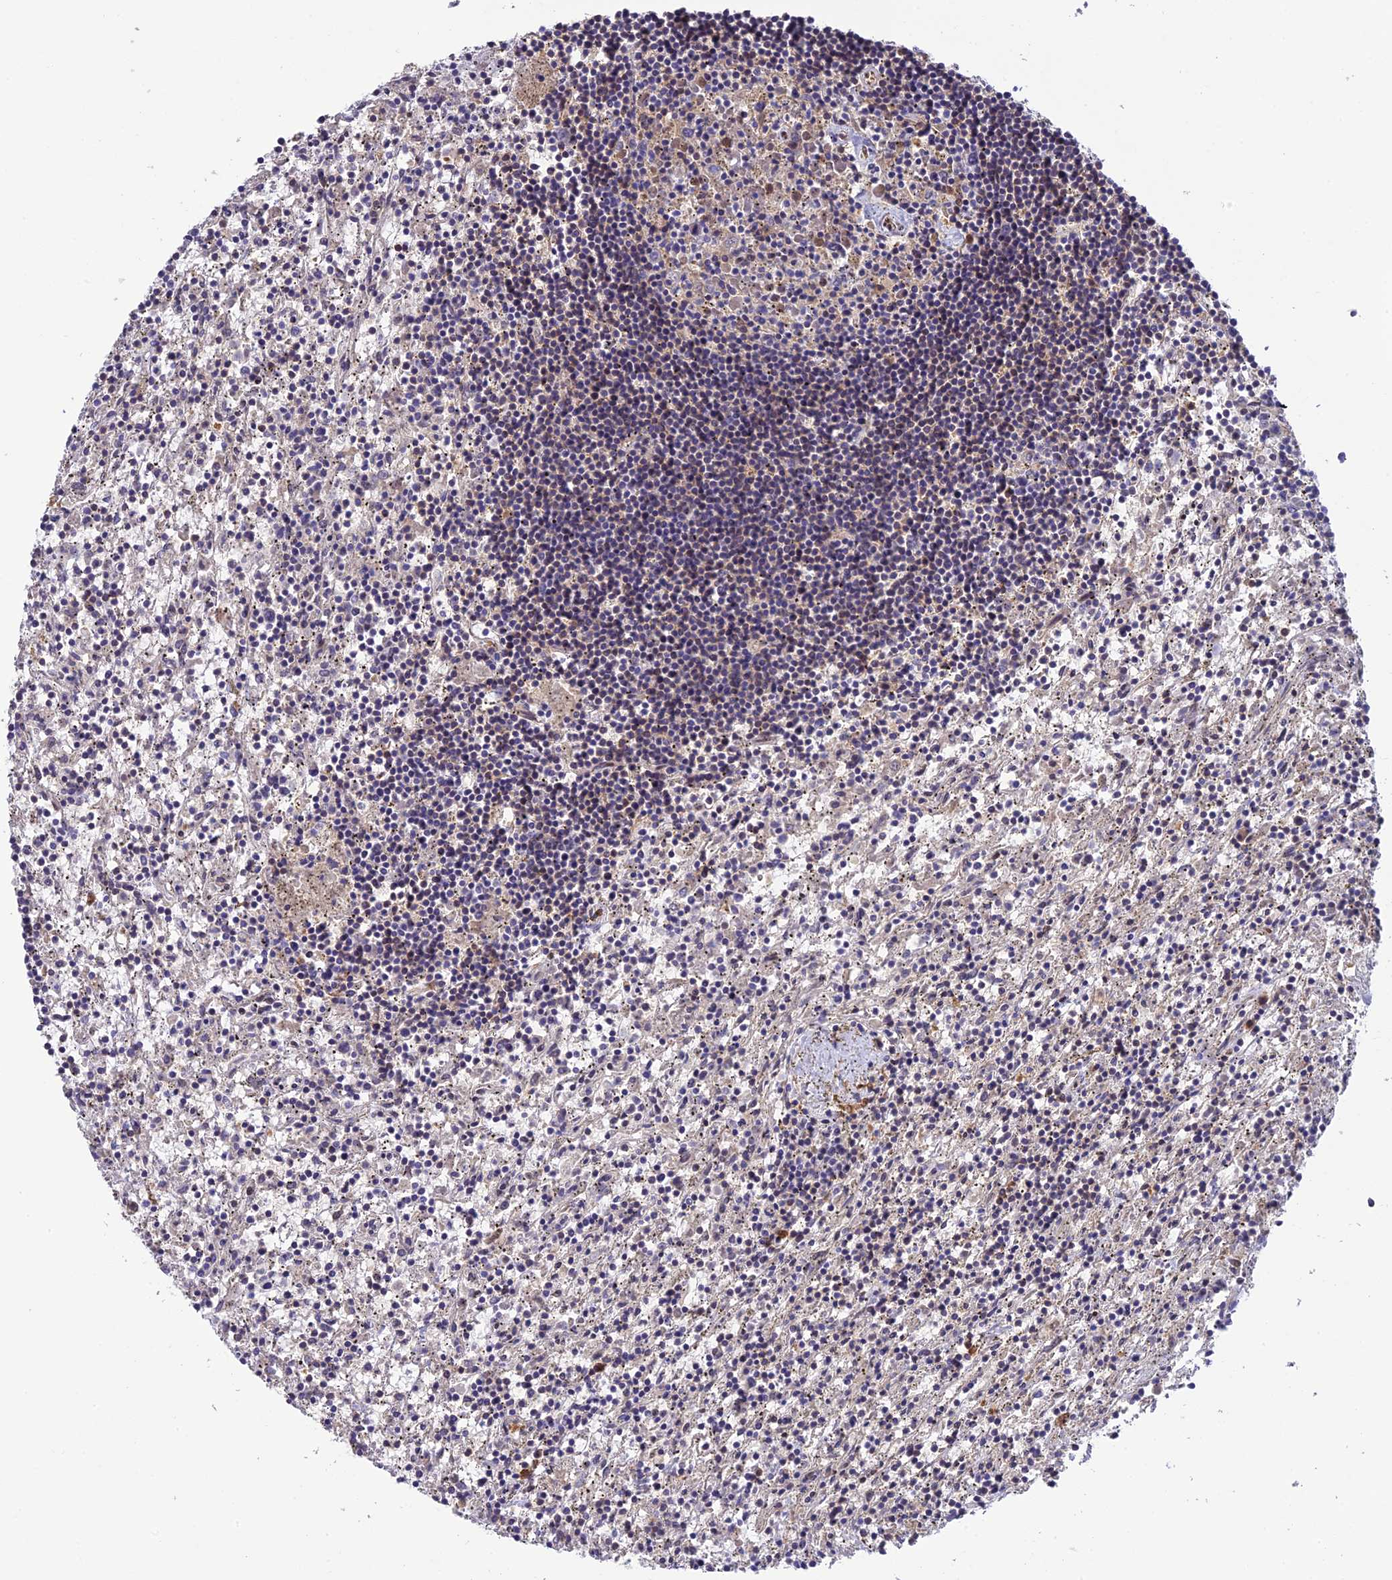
{"staining": {"intensity": "negative", "quantity": "none", "location": "none"}, "tissue": "lymphoma", "cell_type": "Tumor cells", "image_type": "cancer", "snomed": [{"axis": "morphology", "description": "Malignant lymphoma, non-Hodgkin's type, Low grade"}, {"axis": "topography", "description": "Spleen"}], "caption": "There is no significant positivity in tumor cells of lymphoma.", "gene": "P3H3", "patient": {"sex": "male", "age": 76}}